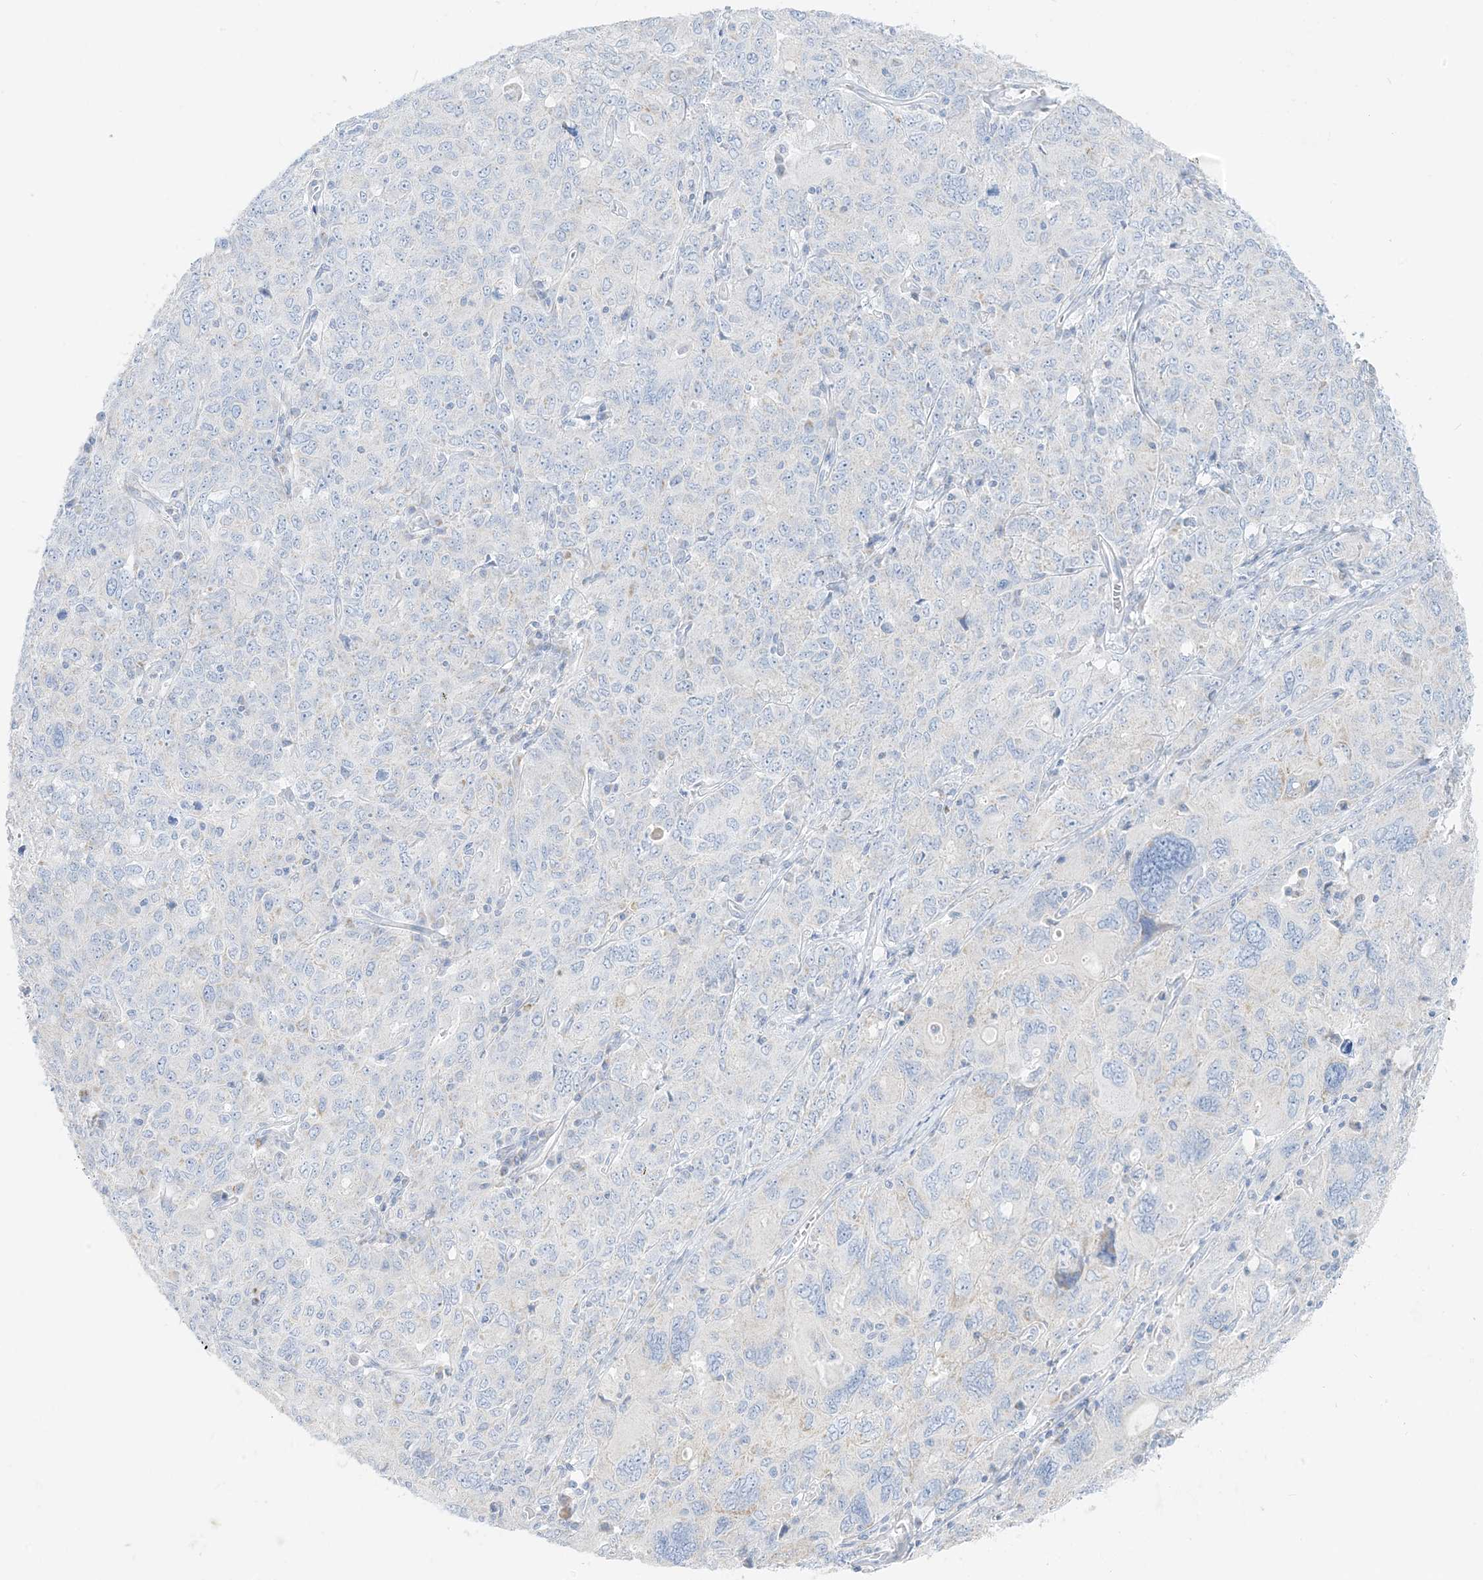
{"staining": {"intensity": "negative", "quantity": "none", "location": "none"}, "tissue": "ovarian cancer", "cell_type": "Tumor cells", "image_type": "cancer", "snomed": [{"axis": "morphology", "description": "Carcinoma, endometroid"}, {"axis": "topography", "description": "Ovary"}], "caption": "Immunohistochemical staining of human ovarian endometroid carcinoma demonstrates no significant staining in tumor cells.", "gene": "SLC26A3", "patient": {"sex": "female", "age": 62}}